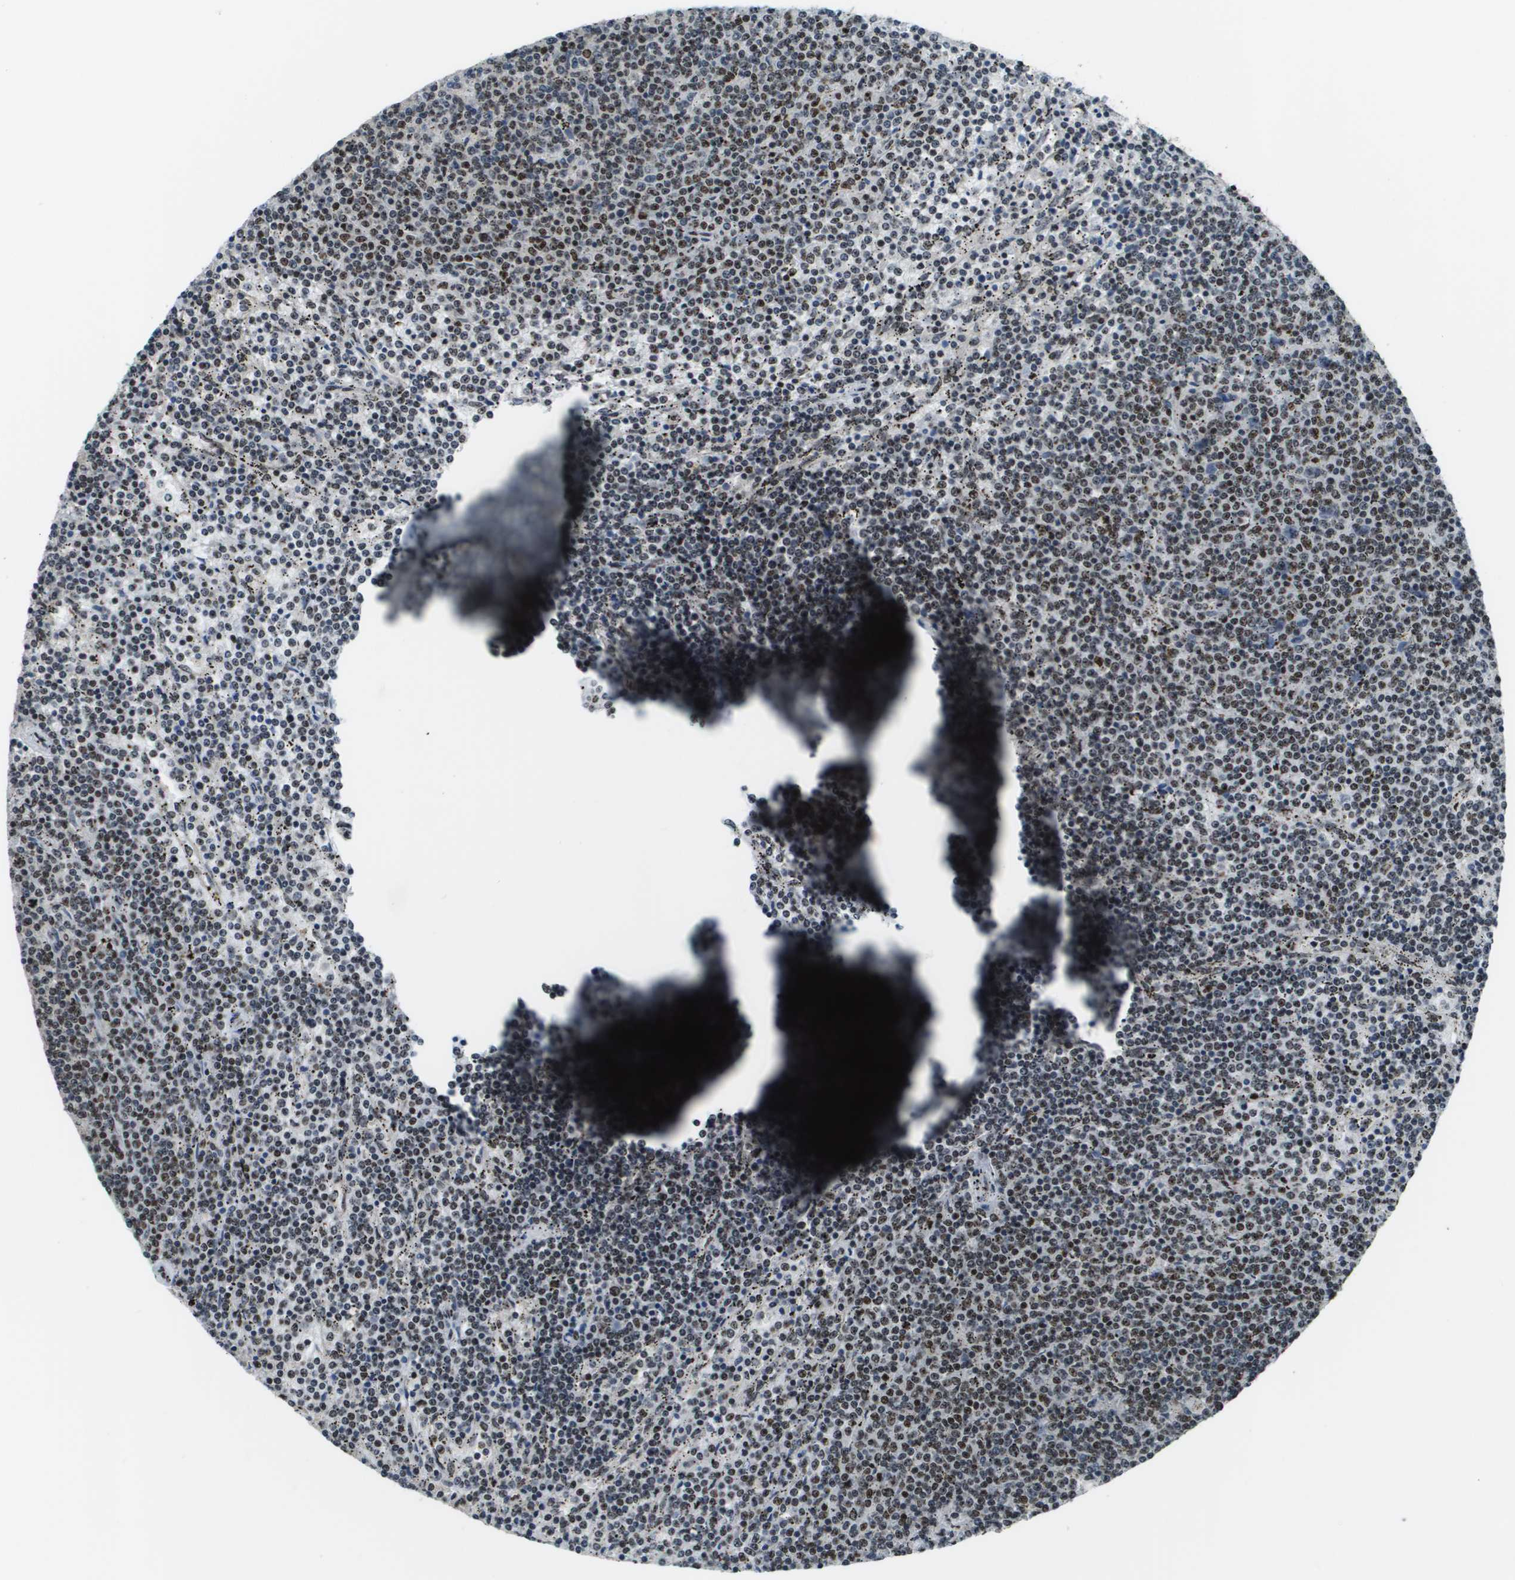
{"staining": {"intensity": "weak", "quantity": "25%-75%", "location": "nuclear"}, "tissue": "lymphoma", "cell_type": "Tumor cells", "image_type": "cancer", "snomed": [{"axis": "morphology", "description": "Malignant lymphoma, non-Hodgkin's type, Low grade"}, {"axis": "topography", "description": "Spleen"}], "caption": "DAB immunohistochemical staining of human lymphoma reveals weak nuclear protein positivity in approximately 25%-75% of tumor cells. (DAB = brown stain, brightfield microscopy at high magnification).", "gene": "SP100", "patient": {"sex": "female", "age": 50}}